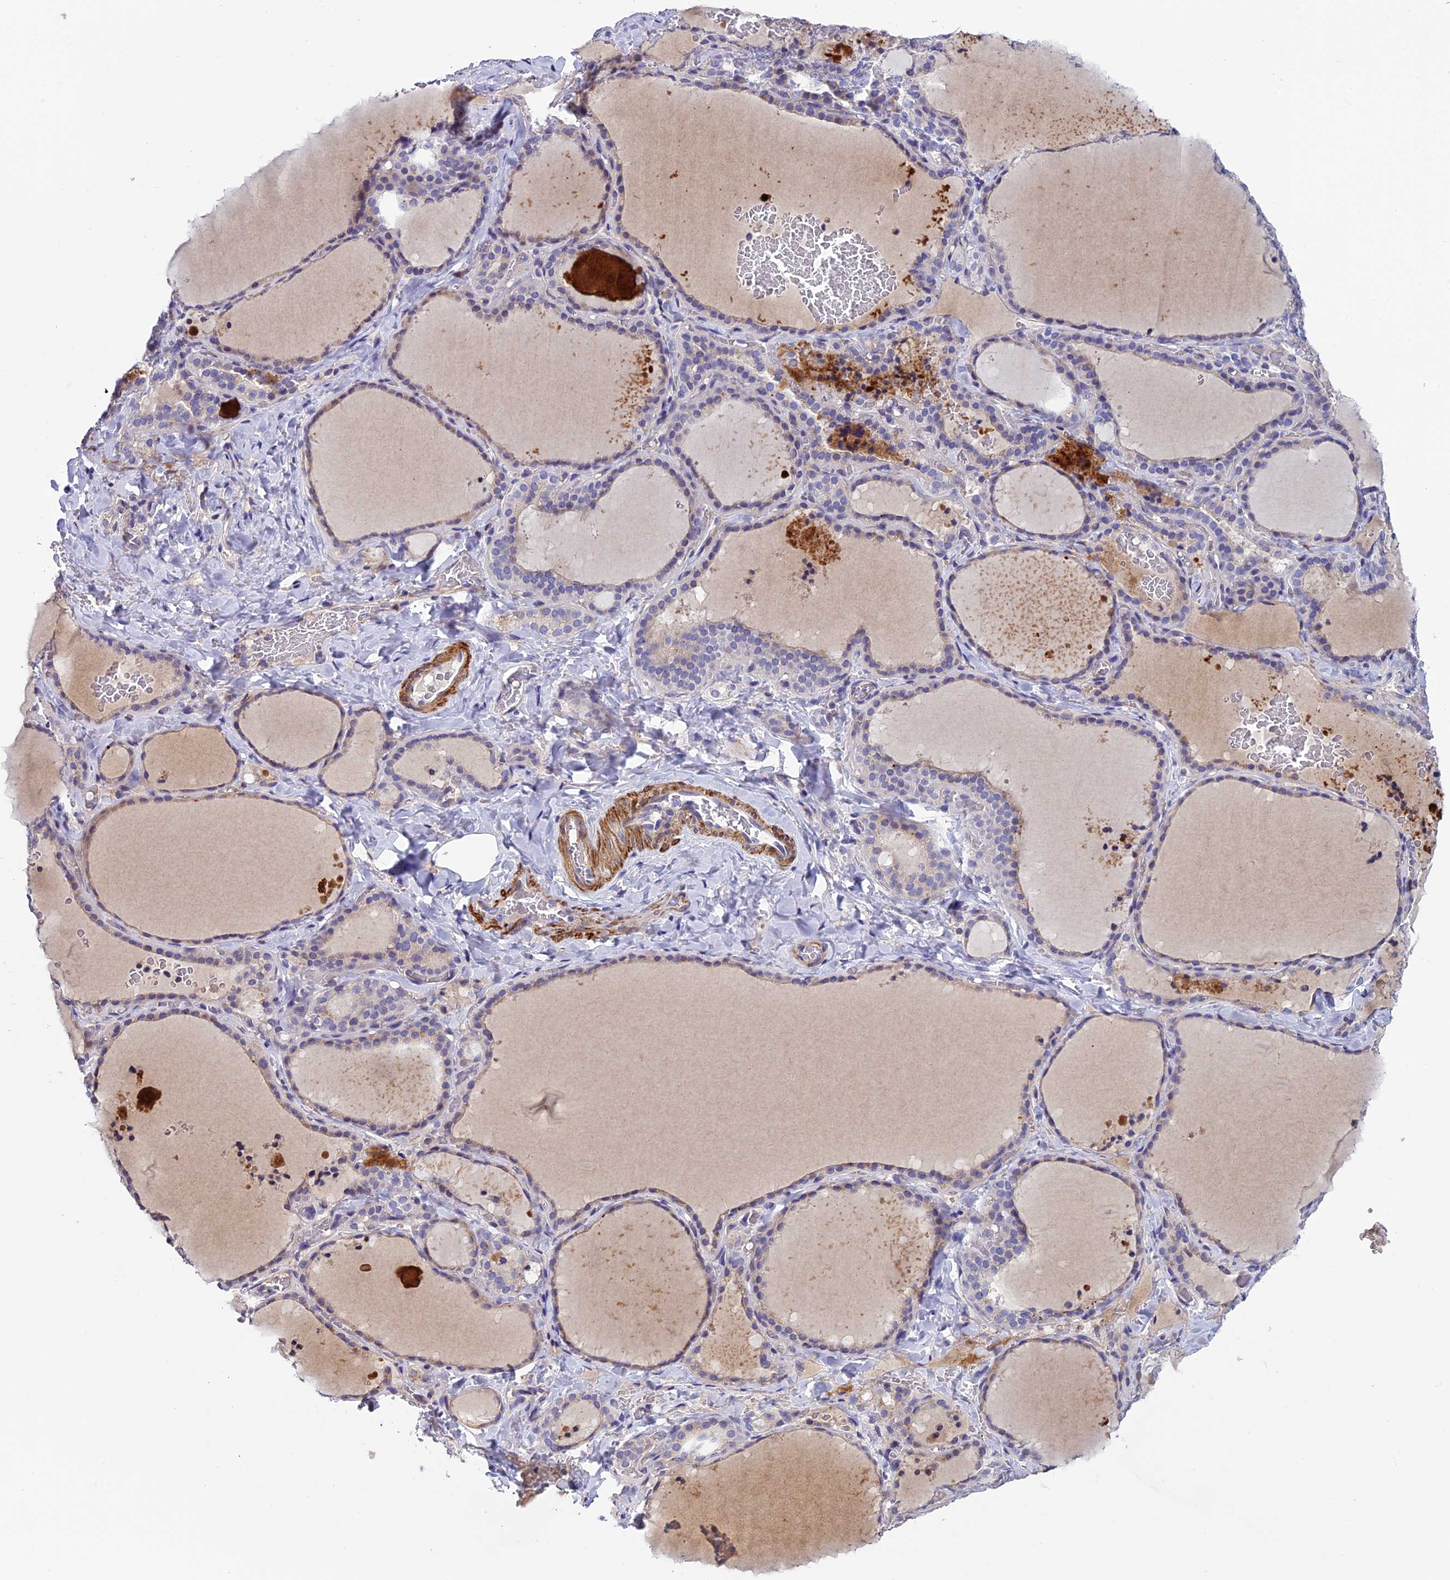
{"staining": {"intensity": "negative", "quantity": "none", "location": "none"}, "tissue": "thyroid gland", "cell_type": "Glandular cells", "image_type": "normal", "snomed": [{"axis": "morphology", "description": "Normal tissue, NOS"}, {"axis": "topography", "description": "Thyroid gland"}], "caption": "An IHC image of unremarkable thyroid gland is shown. There is no staining in glandular cells of thyroid gland. Nuclei are stained in blue.", "gene": "FAM178B", "patient": {"sex": "female", "age": 22}}